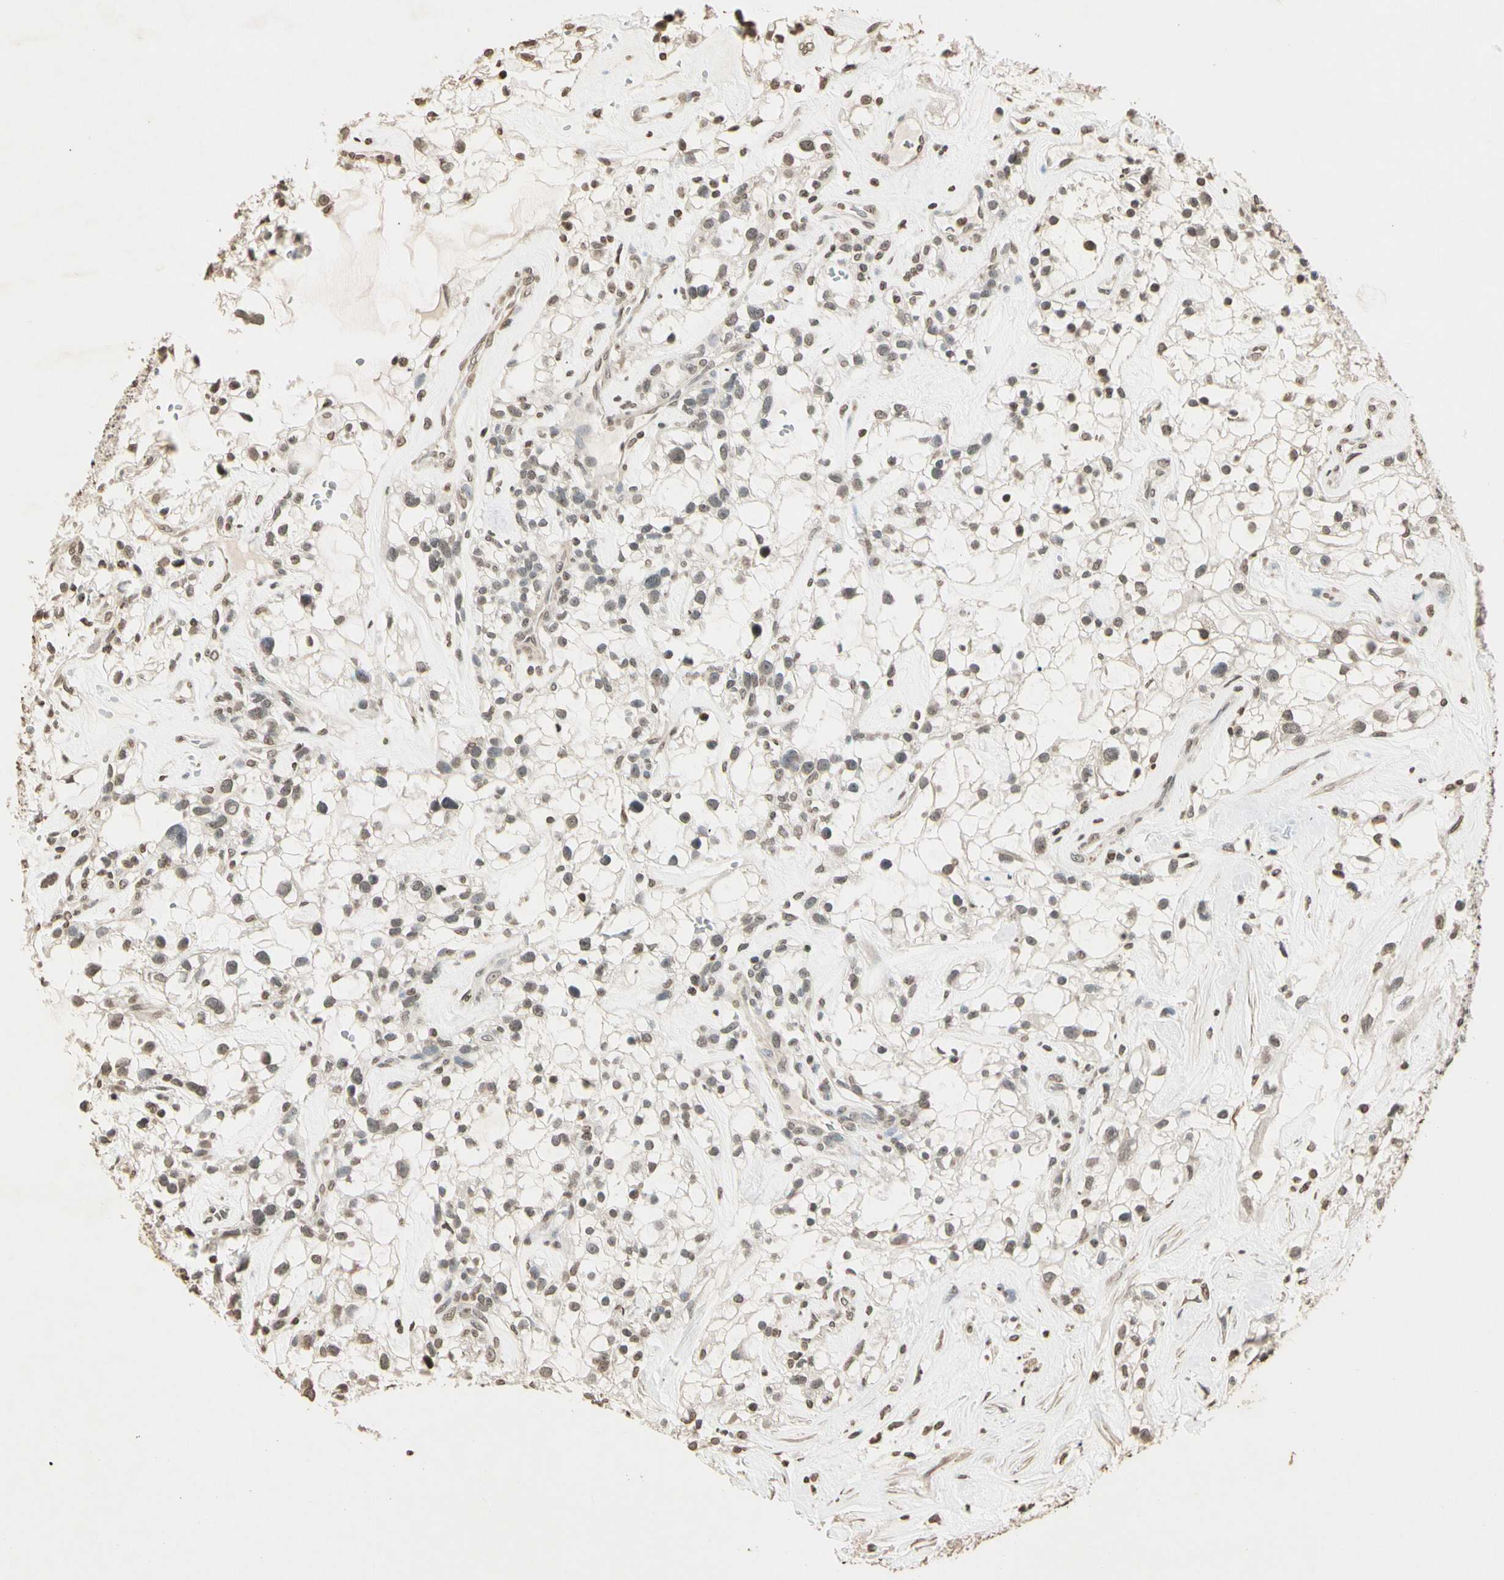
{"staining": {"intensity": "weak", "quantity": "25%-75%", "location": "nuclear"}, "tissue": "renal cancer", "cell_type": "Tumor cells", "image_type": "cancer", "snomed": [{"axis": "morphology", "description": "Adenocarcinoma, NOS"}, {"axis": "topography", "description": "Kidney"}], "caption": "Renal cancer (adenocarcinoma) stained with DAB IHC displays low levels of weak nuclear expression in about 25%-75% of tumor cells. Immunohistochemistry stains the protein of interest in brown and the nuclei are stained blue.", "gene": "TOP1", "patient": {"sex": "female", "age": 60}}